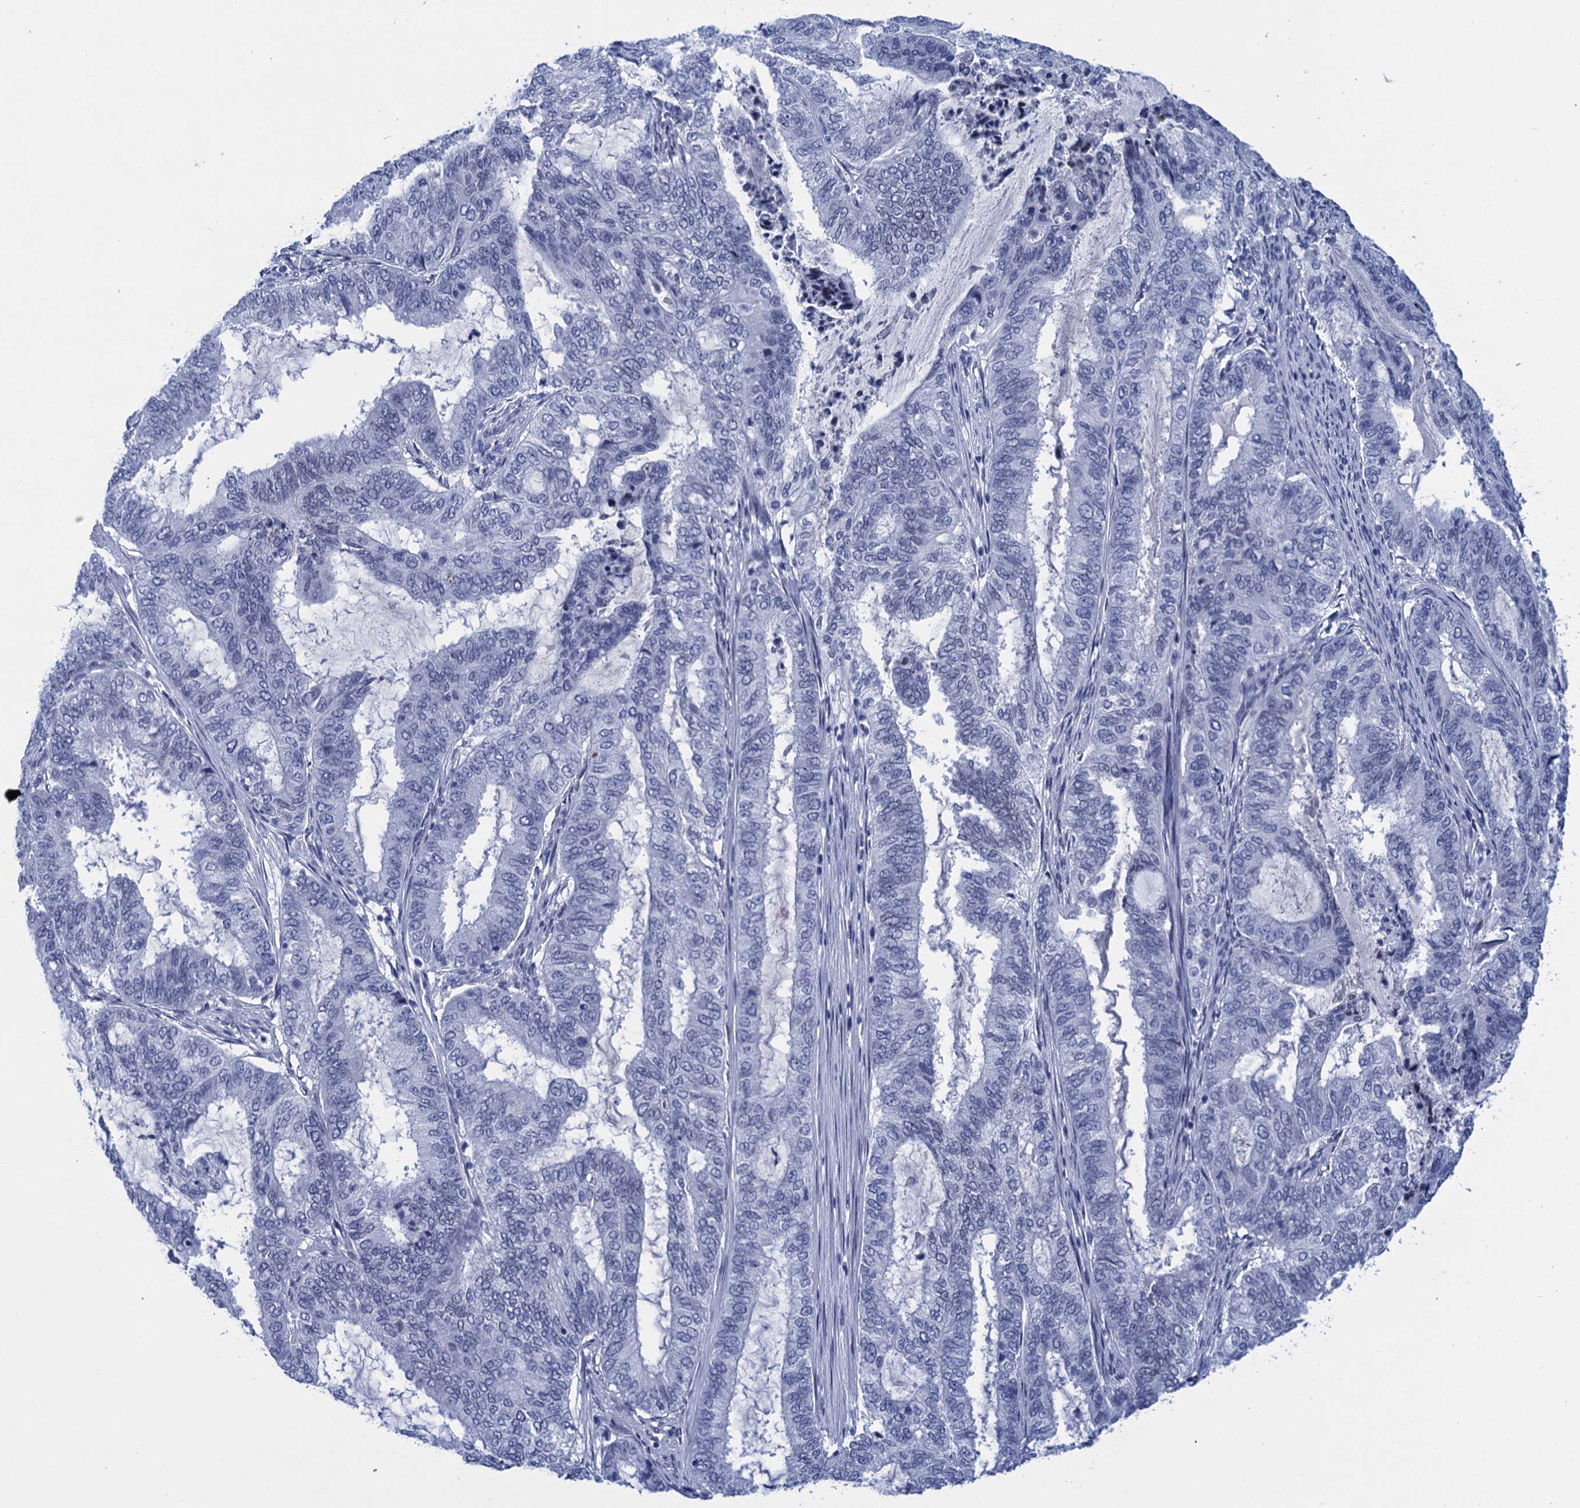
{"staining": {"intensity": "negative", "quantity": "none", "location": "none"}, "tissue": "endometrial cancer", "cell_type": "Tumor cells", "image_type": "cancer", "snomed": [{"axis": "morphology", "description": "Adenocarcinoma, NOS"}, {"axis": "topography", "description": "Endometrium"}], "caption": "Tumor cells show no significant staining in endometrial cancer (adenocarcinoma).", "gene": "METTL25", "patient": {"sex": "female", "age": 51}}